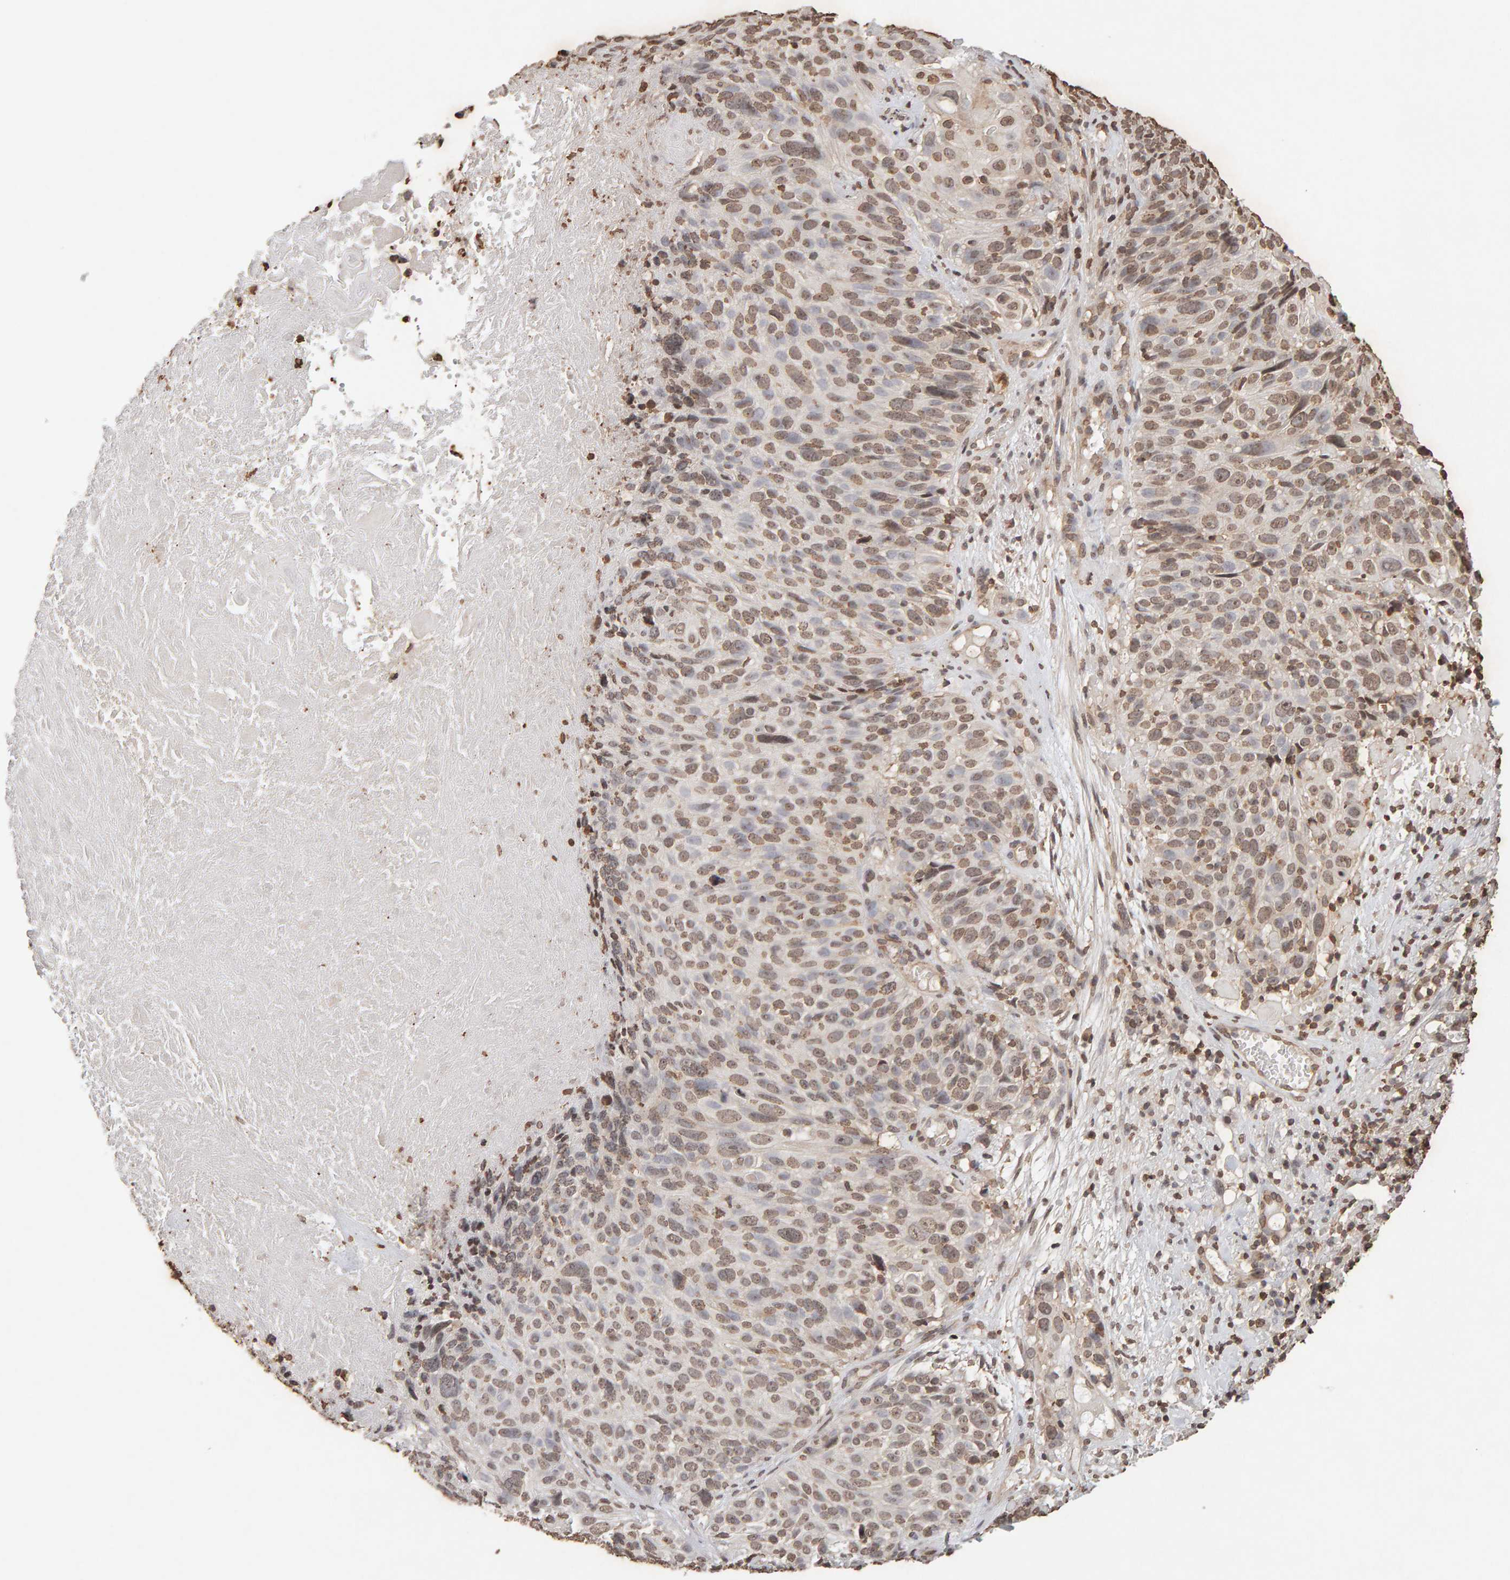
{"staining": {"intensity": "weak", "quantity": ">75%", "location": "nuclear"}, "tissue": "cervical cancer", "cell_type": "Tumor cells", "image_type": "cancer", "snomed": [{"axis": "morphology", "description": "Squamous cell carcinoma, NOS"}, {"axis": "topography", "description": "Cervix"}], "caption": "This is a photomicrograph of IHC staining of cervical cancer (squamous cell carcinoma), which shows weak staining in the nuclear of tumor cells.", "gene": "DNAJB5", "patient": {"sex": "female", "age": 74}}